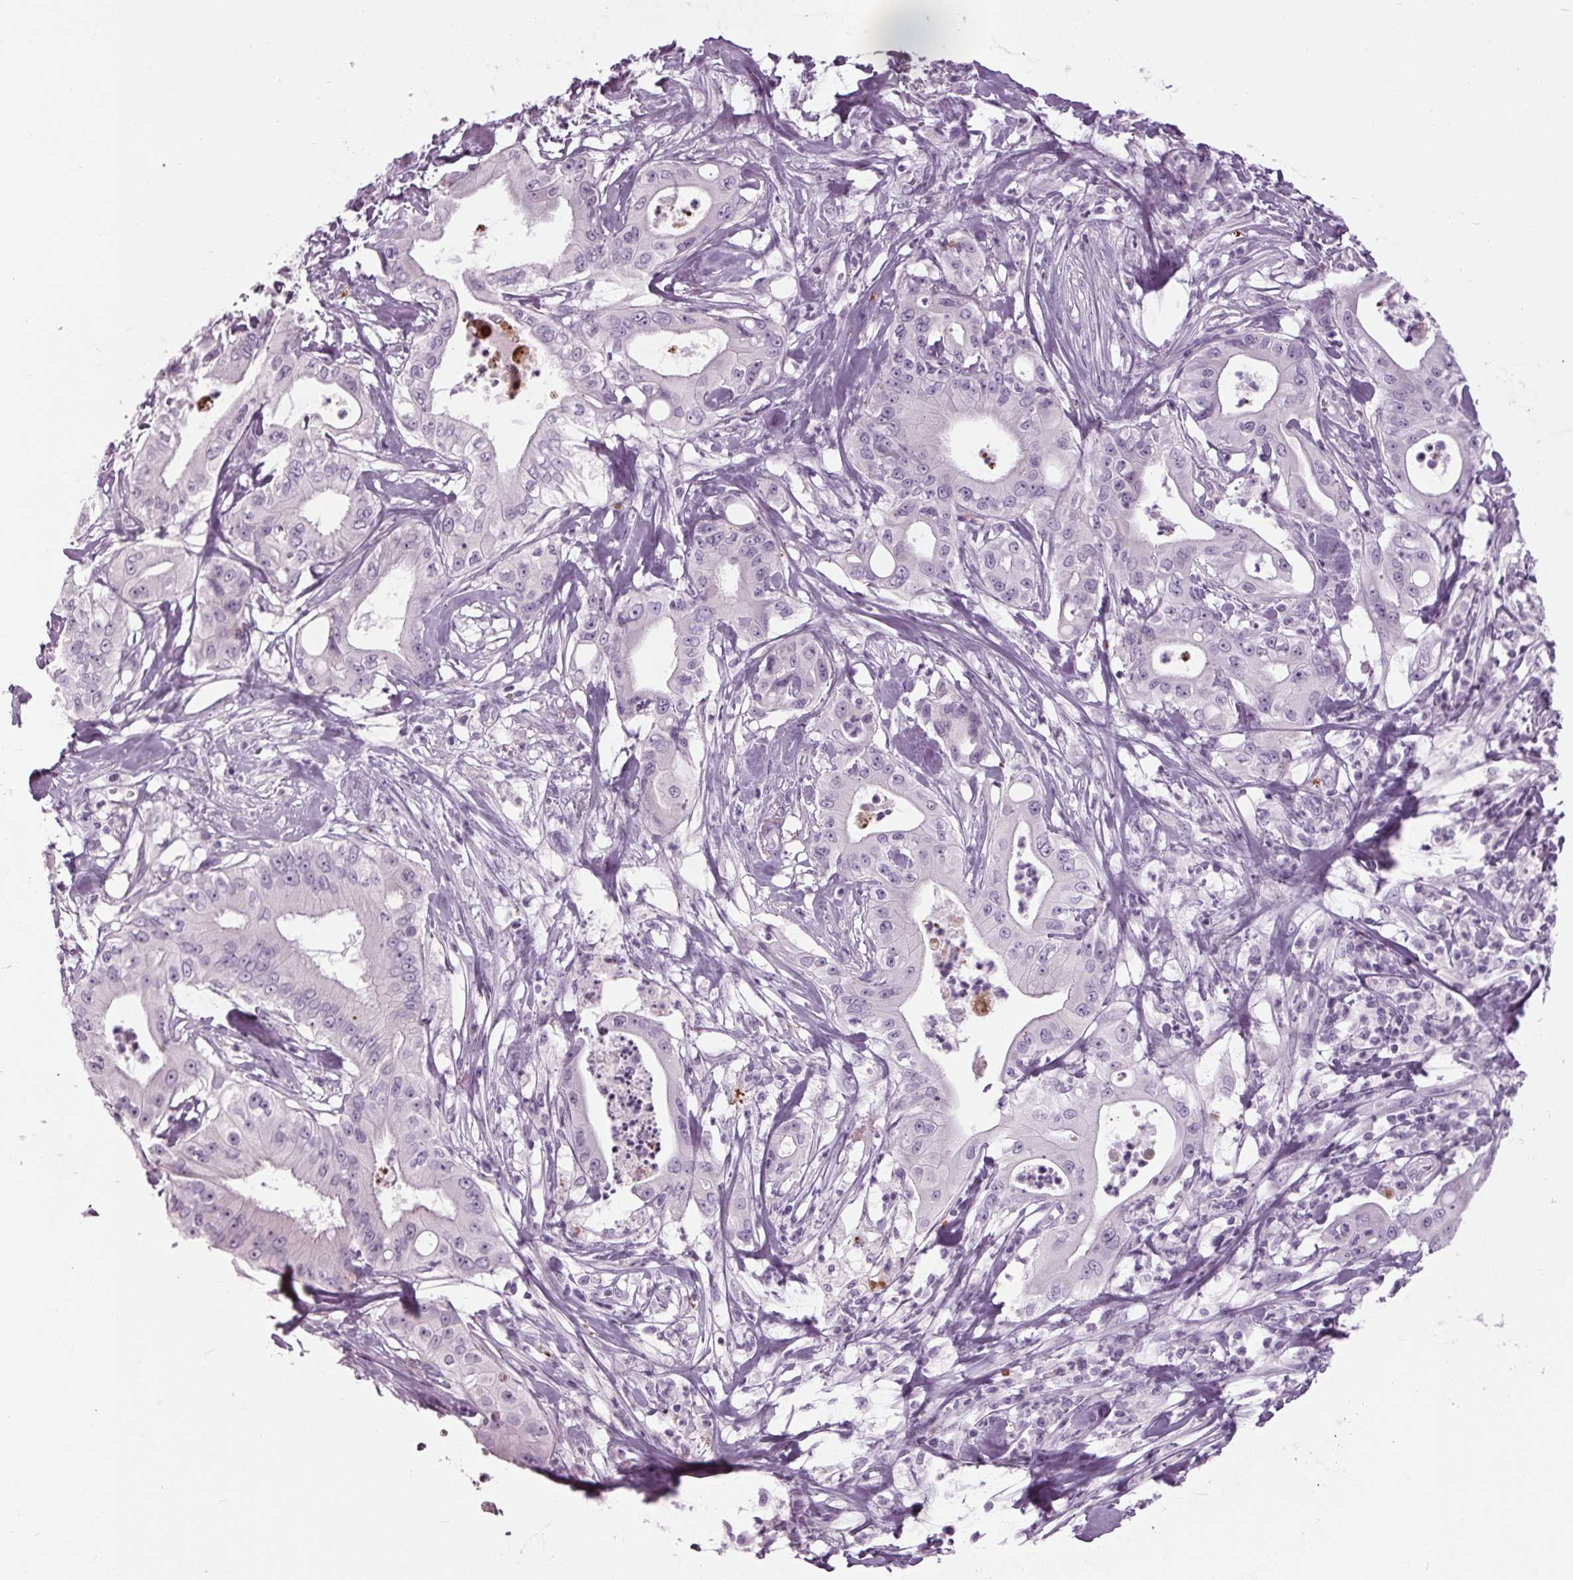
{"staining": {"intensity": "negative", "quantity": "none", "location": "none"}, "tissue": "pancreatic cancer", "cell_type": "Tumor cells", "image_type": "cancer", "snomed": [{"axis": "morphology", "description": "Adenocarcinoma, NOS"}, {"axis": "topography", "description": "Pancreas"}], "caption": "The immunohistochemistry (IHC) photomicrograph has no significant expression in tumor cells of adenocarcinoma (pancreatic) tissue.", "gene": "CYP3A43", "patient": {"sex": "male", "age": 71}}